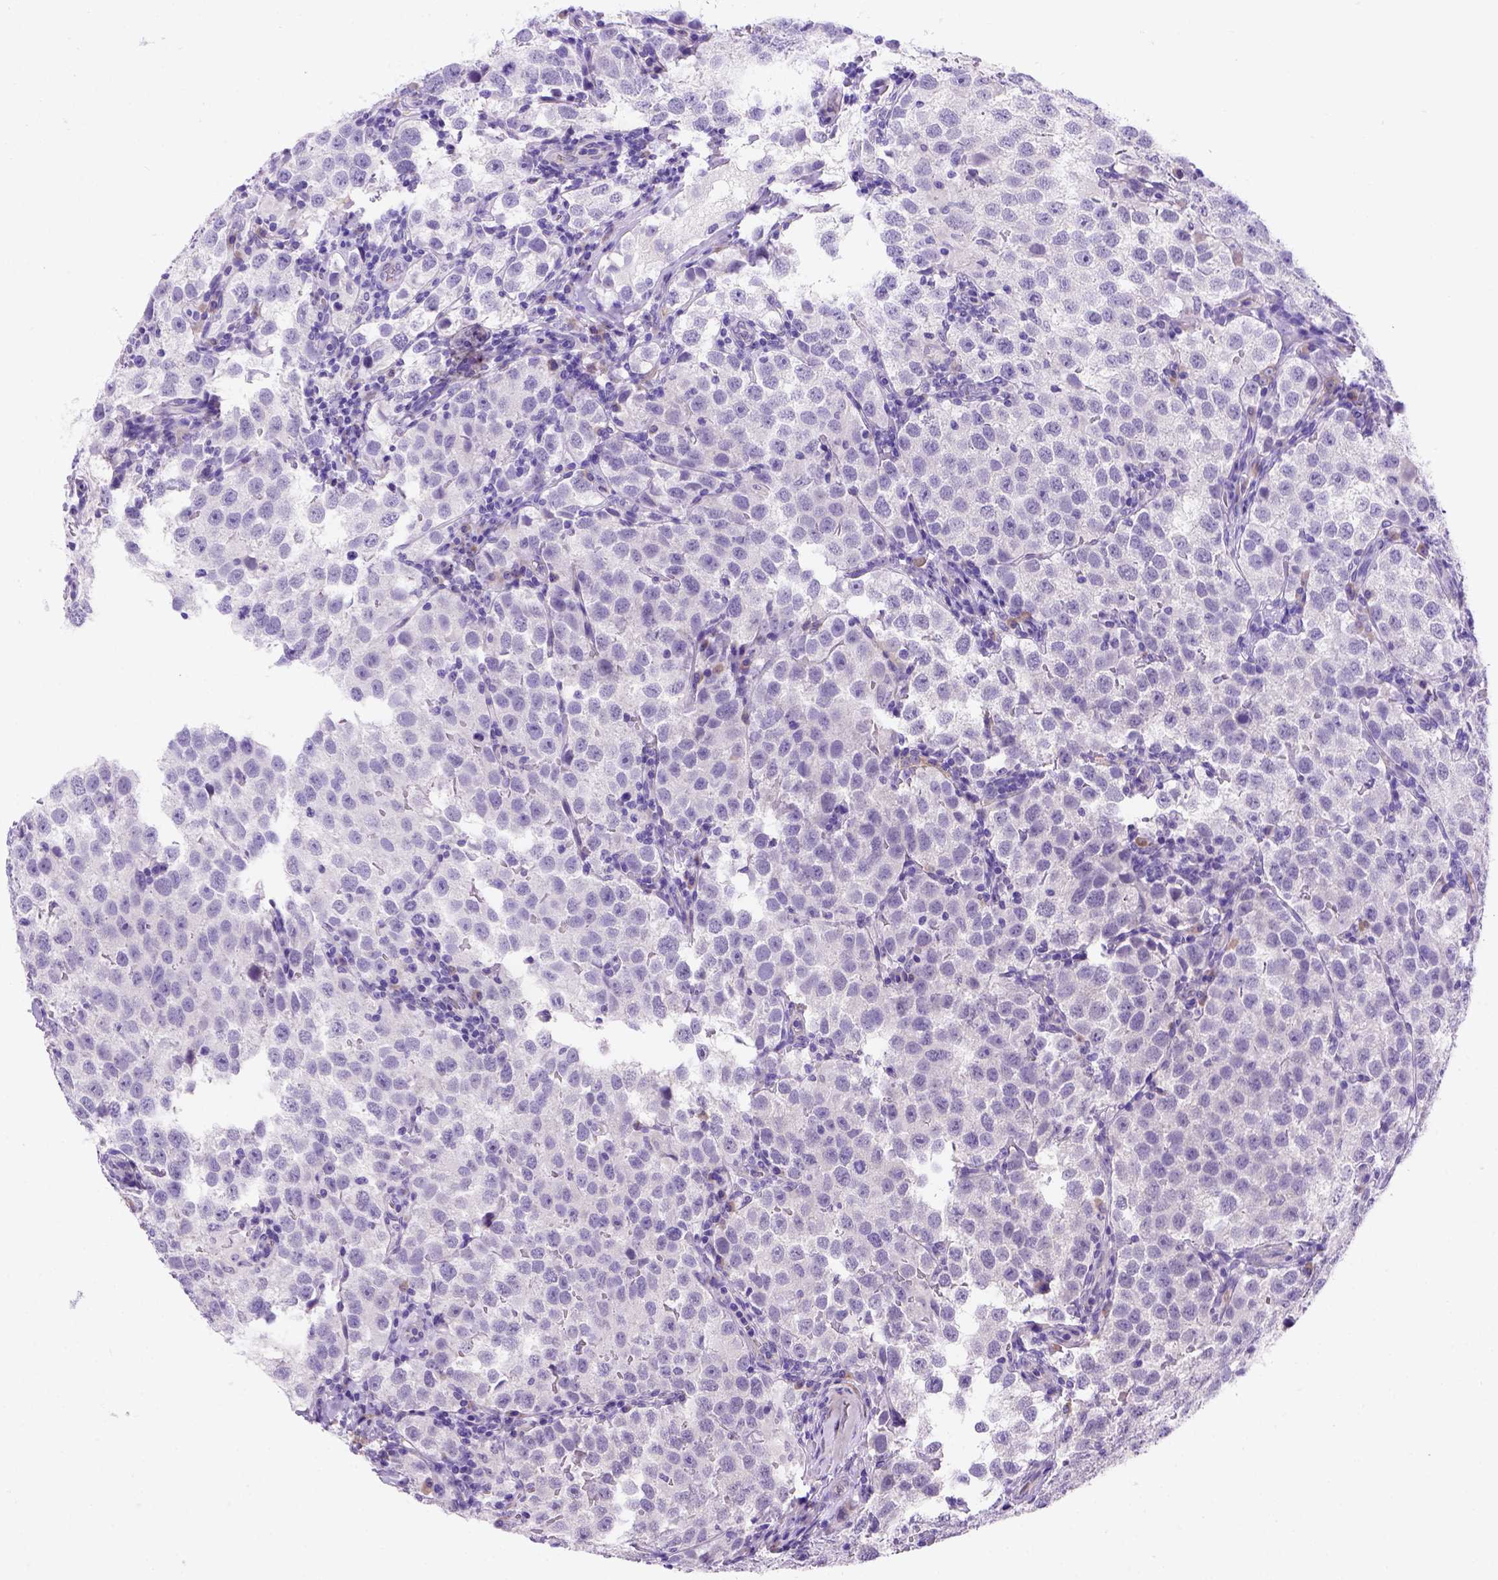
{"staining": {"intensity": "negative", "quantity": "none", "location": "none"}, "tissue": "testis cancer", "cell_type": "Tumor cells", "image_type": "cancer", "snomed": [{"axis": "morphology", "description": "Seminoma, NOS"}, {"axis": "topography", "description": "Testis"}], "caption": "Human testis seminoma stained for a protein using immunohistochemistry (IHC) shows no positivity in tumor cells.", "gene": "FAM81B", "patient": {"sex": "male", "age": 37}}